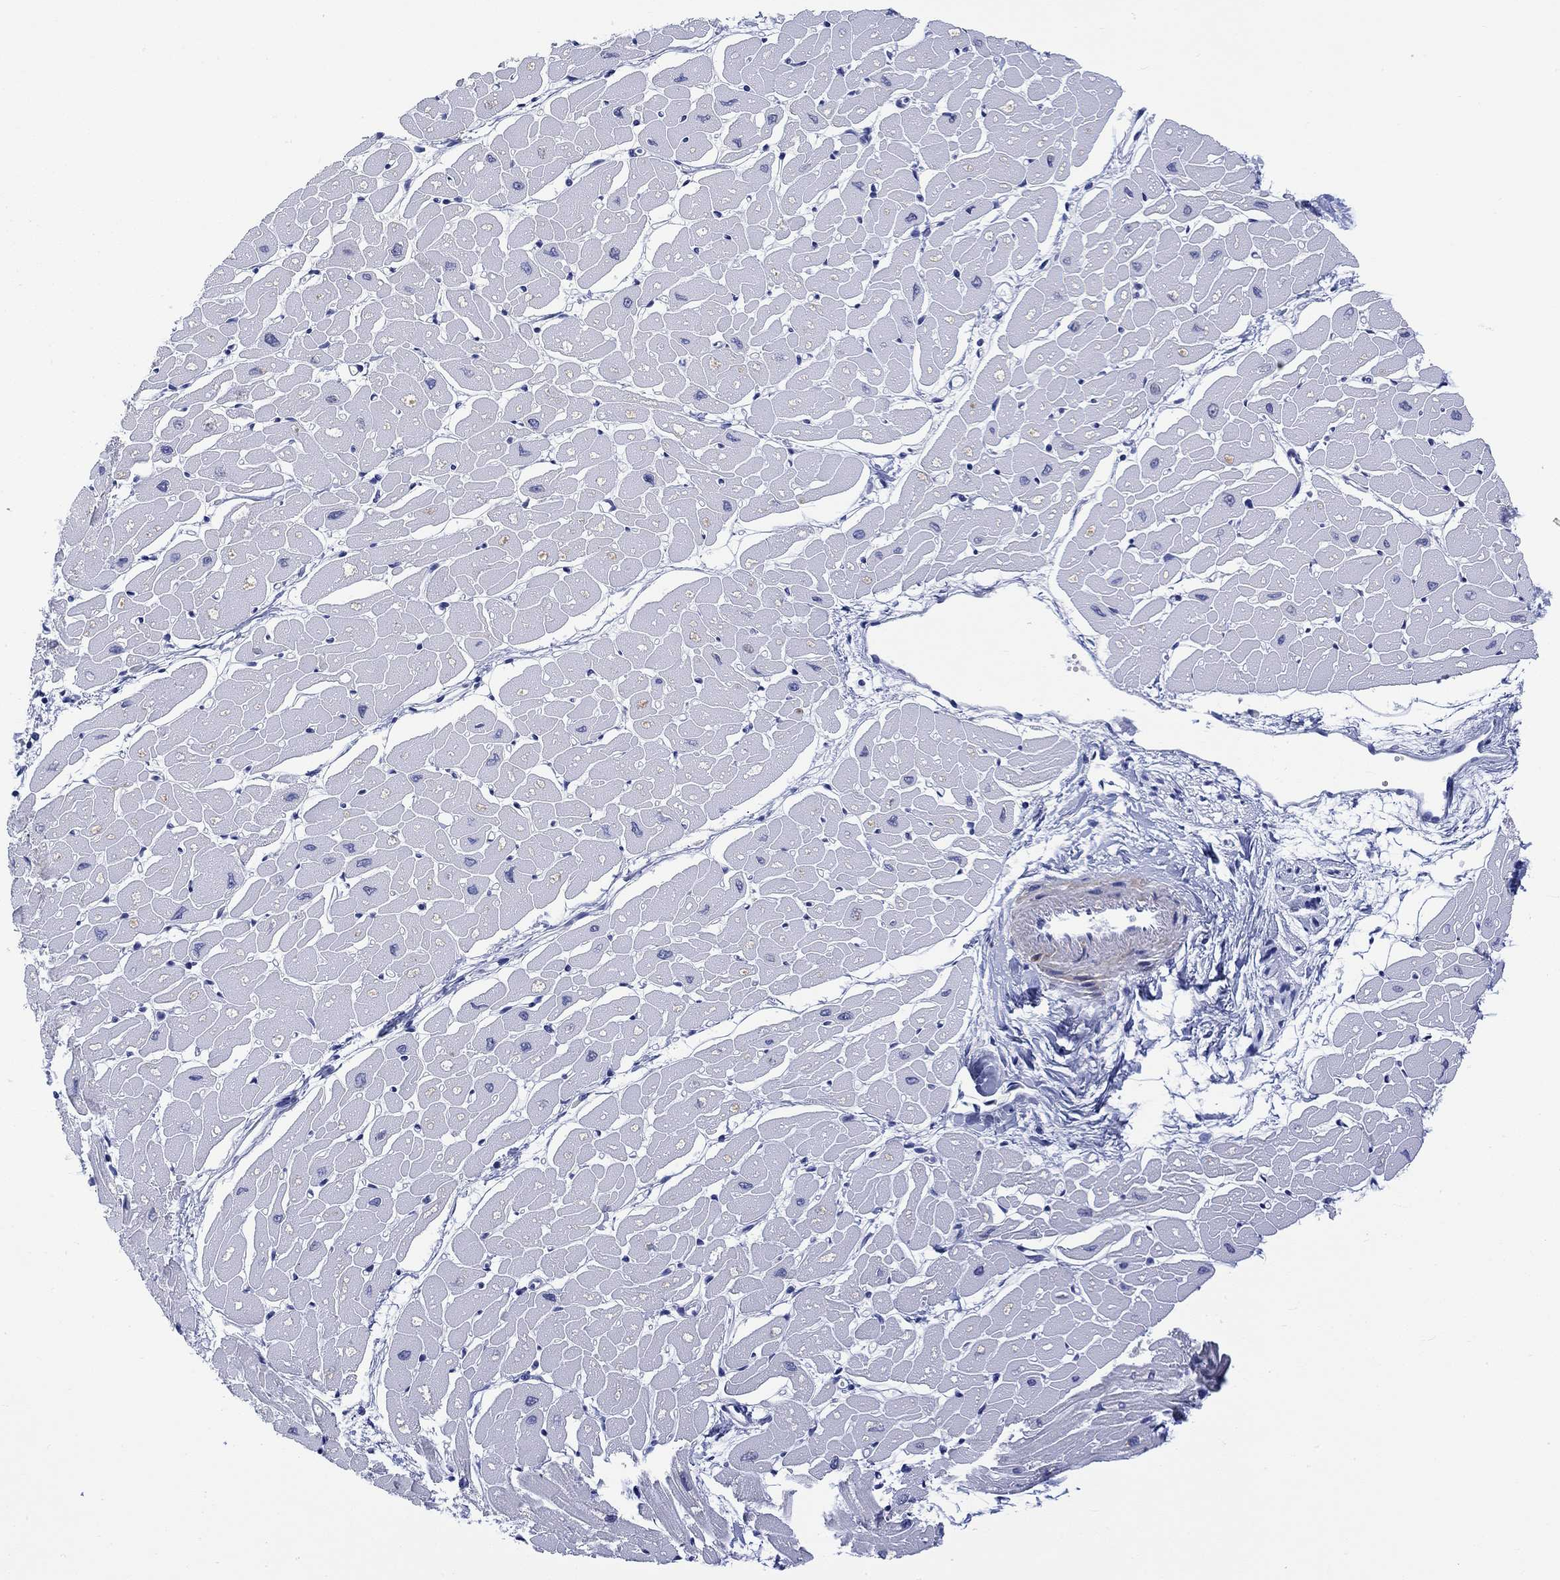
{"staining": {"intensity": "negative", "quantity": "none", "location": "none"}, "tissue": "heart muscle", "cell_type": "Cardiomyocytes", "image_type": "normal", "snomed": [{"axis": "morphology", "description": "Normal tissue, NOS"}, {"axis": "topography", "description": "Heart"}], "caption": "This is a photomicrograph of immunohistochemistry staining of benign heart muscle, which shows no expression in cardiomyocytes. Nuclei are stained in blue.", "gene": "MSI1", "patient": {"sex": "male", "age": 57}}